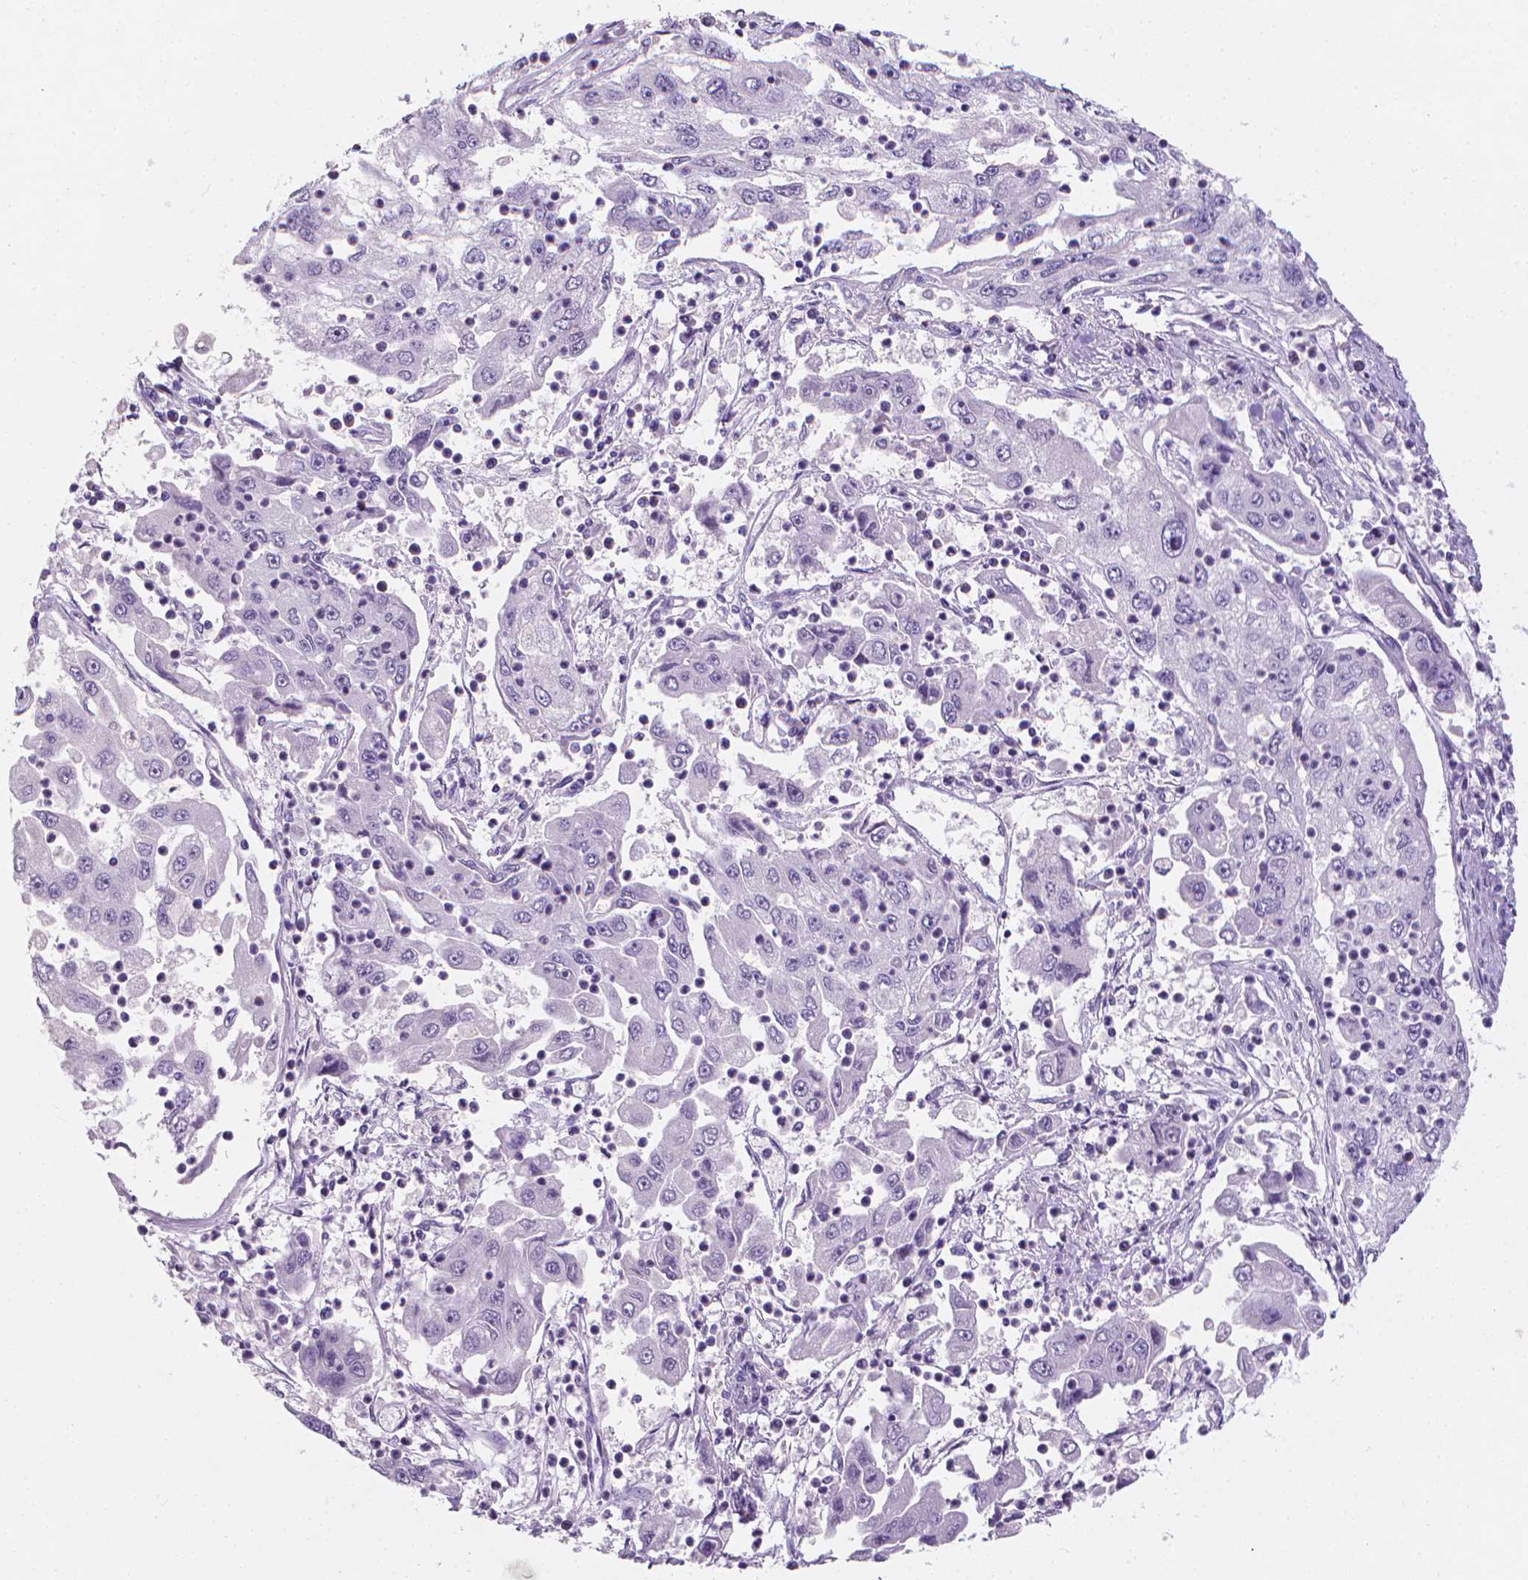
{"staining": {"intensity": "negative", "quantity": "none", "location": "none"}, "tissue": "cervical cancer", "cell_type": "Tumor cells", "image_type": "cancer", "snomed": [{"axis": "morphology", "description": "Squamous cell carcinoma, NOS"}, {"axis": "topography", "description": "Cervix"}], "caption": "Cervical cancer (squamous cell carcinoma) stained for a protein using immunohistochemistry (IHC) reveals no staining tumor cells.", "gene": "XPNPEP2", "patient": {"sex": "female", "age": 36}}